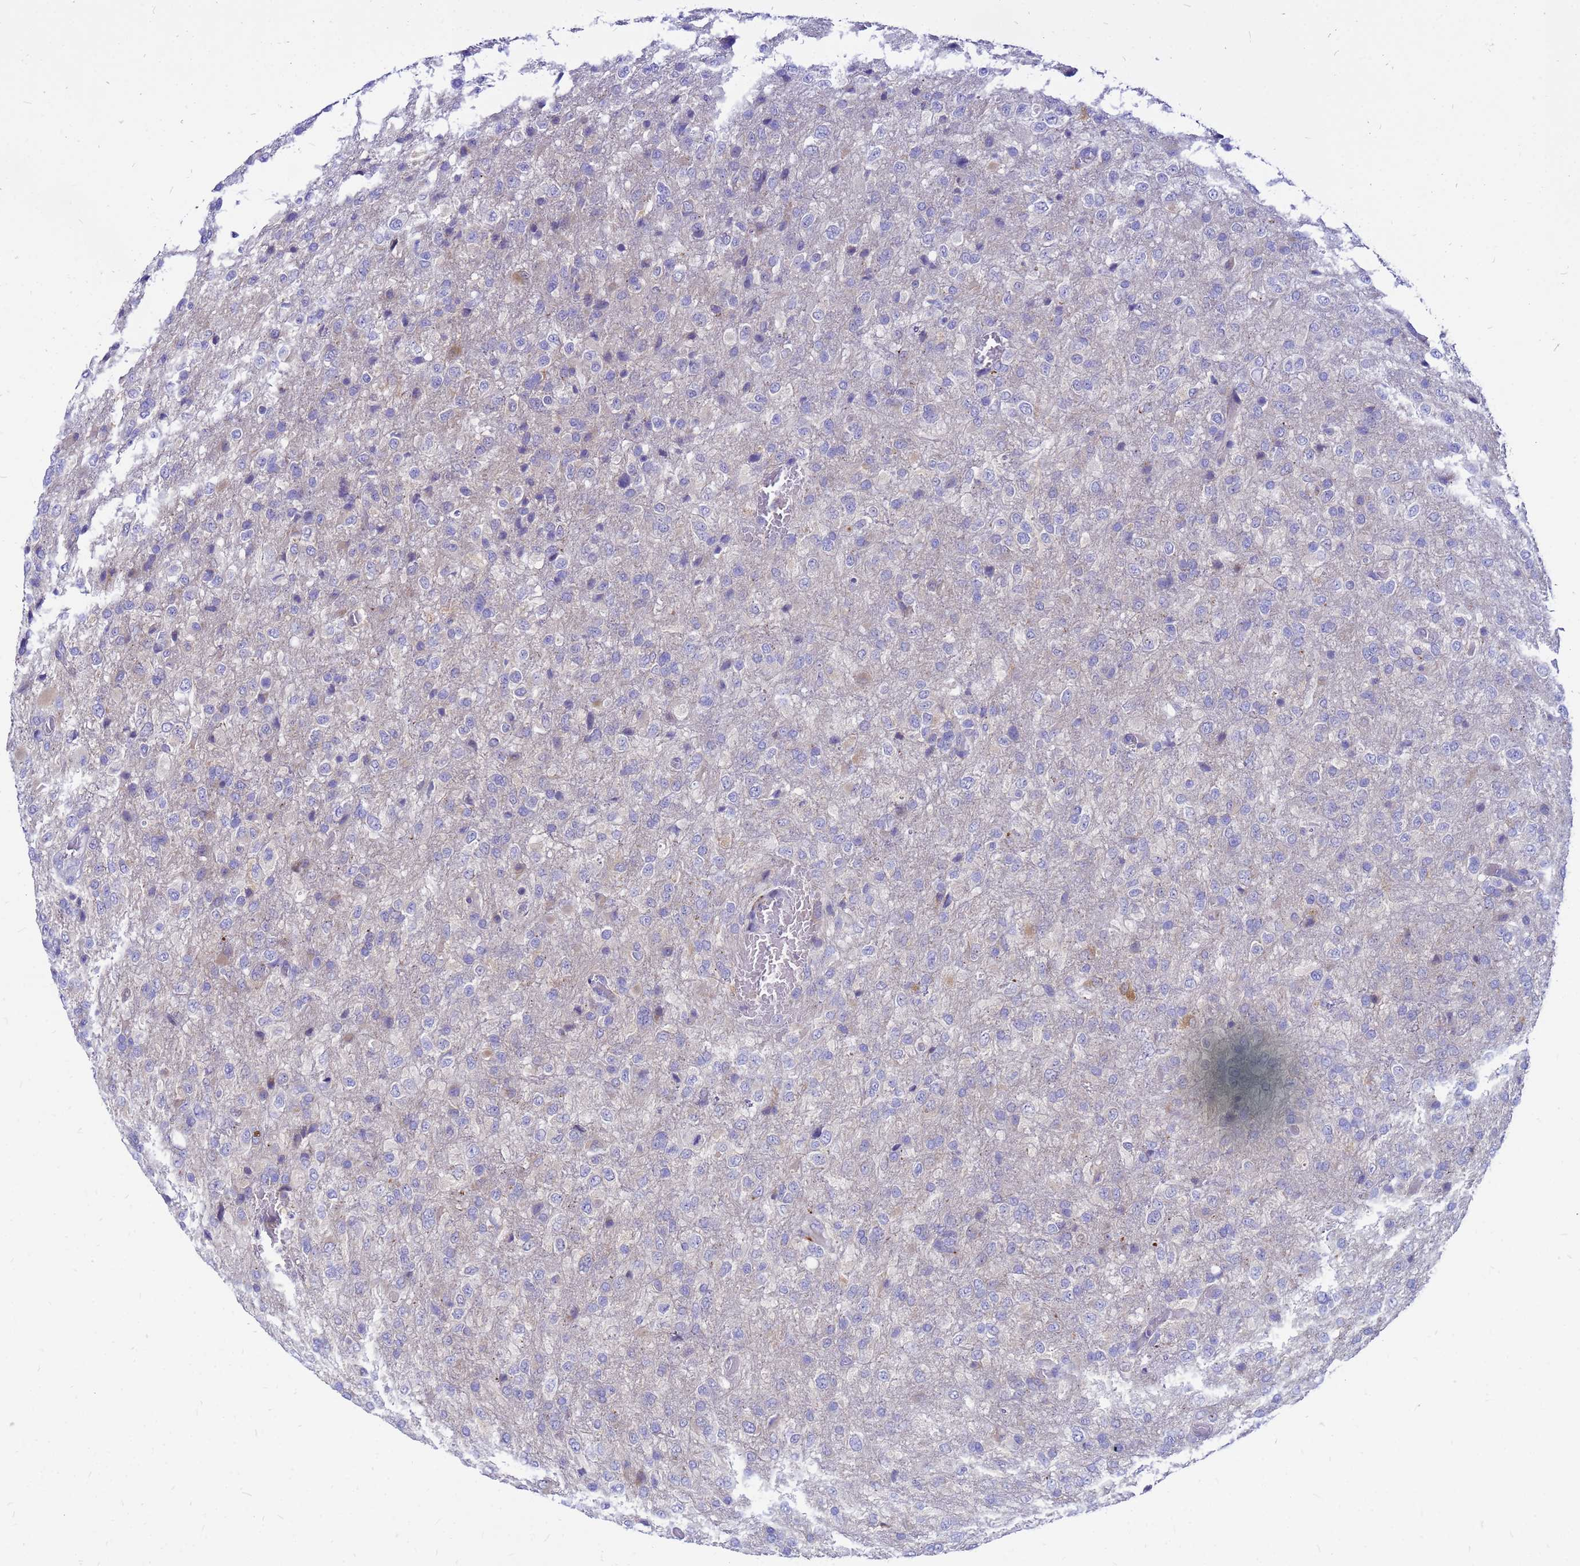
{"staining": {"intensity": "negative", "quantity": "none", "location": "none"}, "tissue": "glioma", "cell_type": "Tumor cells", "image_type": "cancer", "snomed": [{"axis": "morphology", "description": "Glioma, malignant, High grade"}, {"axis": "topography", "description": "Brain"}], "caption": "There is no significant expression in tumor cells of malignant glioma (high-grade). Nuclei are stained in blue.", "gene": "FHIP1A", "patient": {"sex": "female", "age": 74}}